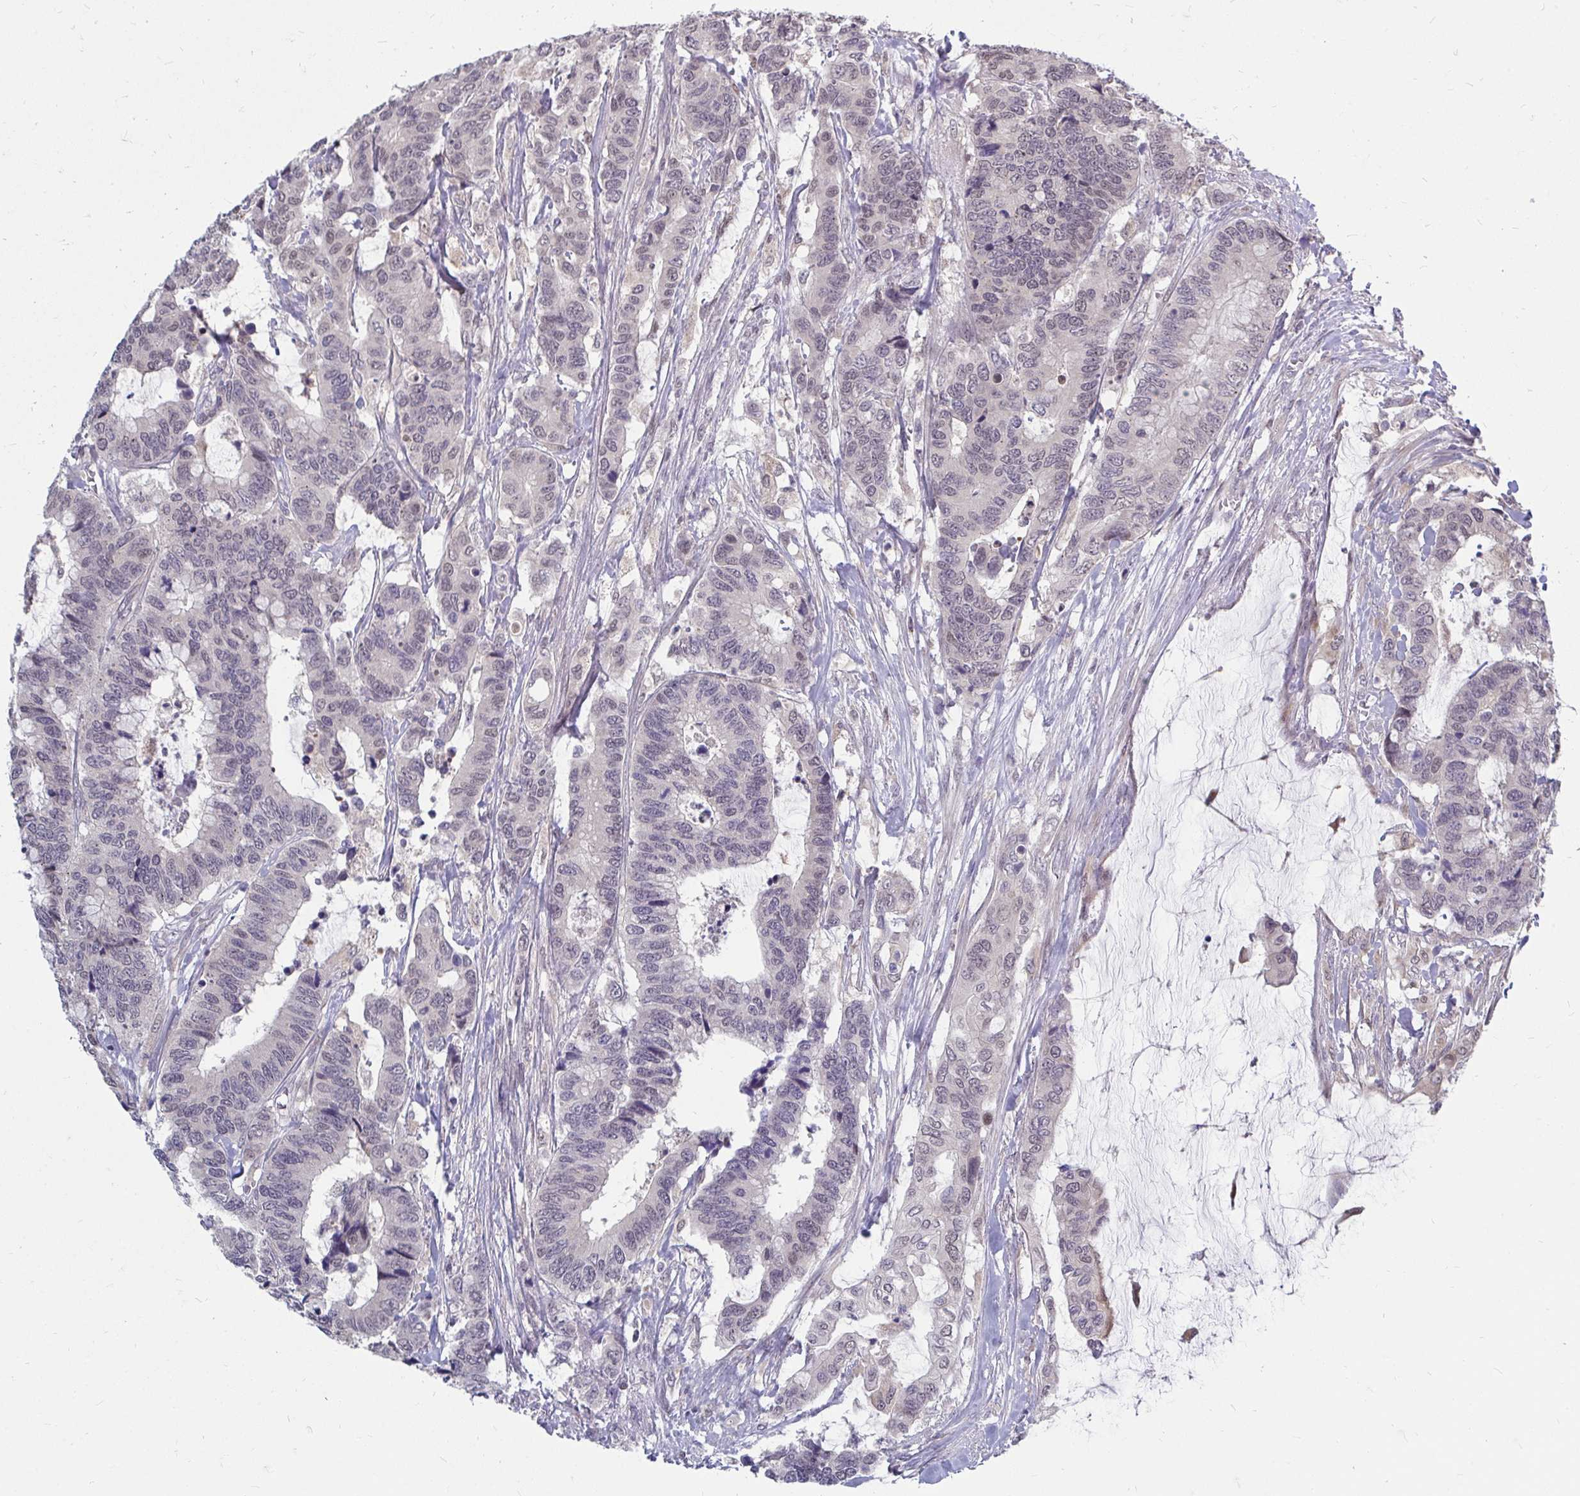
{"staining": {"intensity": "negative", "quantity": "none", "location": "none"}, "tissue": "colorectal cancer", "cell_type": "Tumor cells", "image_type": "cancer", "snomed": [{"axis": "morphology", "description": "Adenocarcinoma, NOS"}, {"axis": "topography", "description": "Rectum"}], "caption": "There is no significant staining in tumor cells of adenocarcinoma (colorectal).", "gene": "MROH8", "patient": {"sex": "female", "age": 59}}